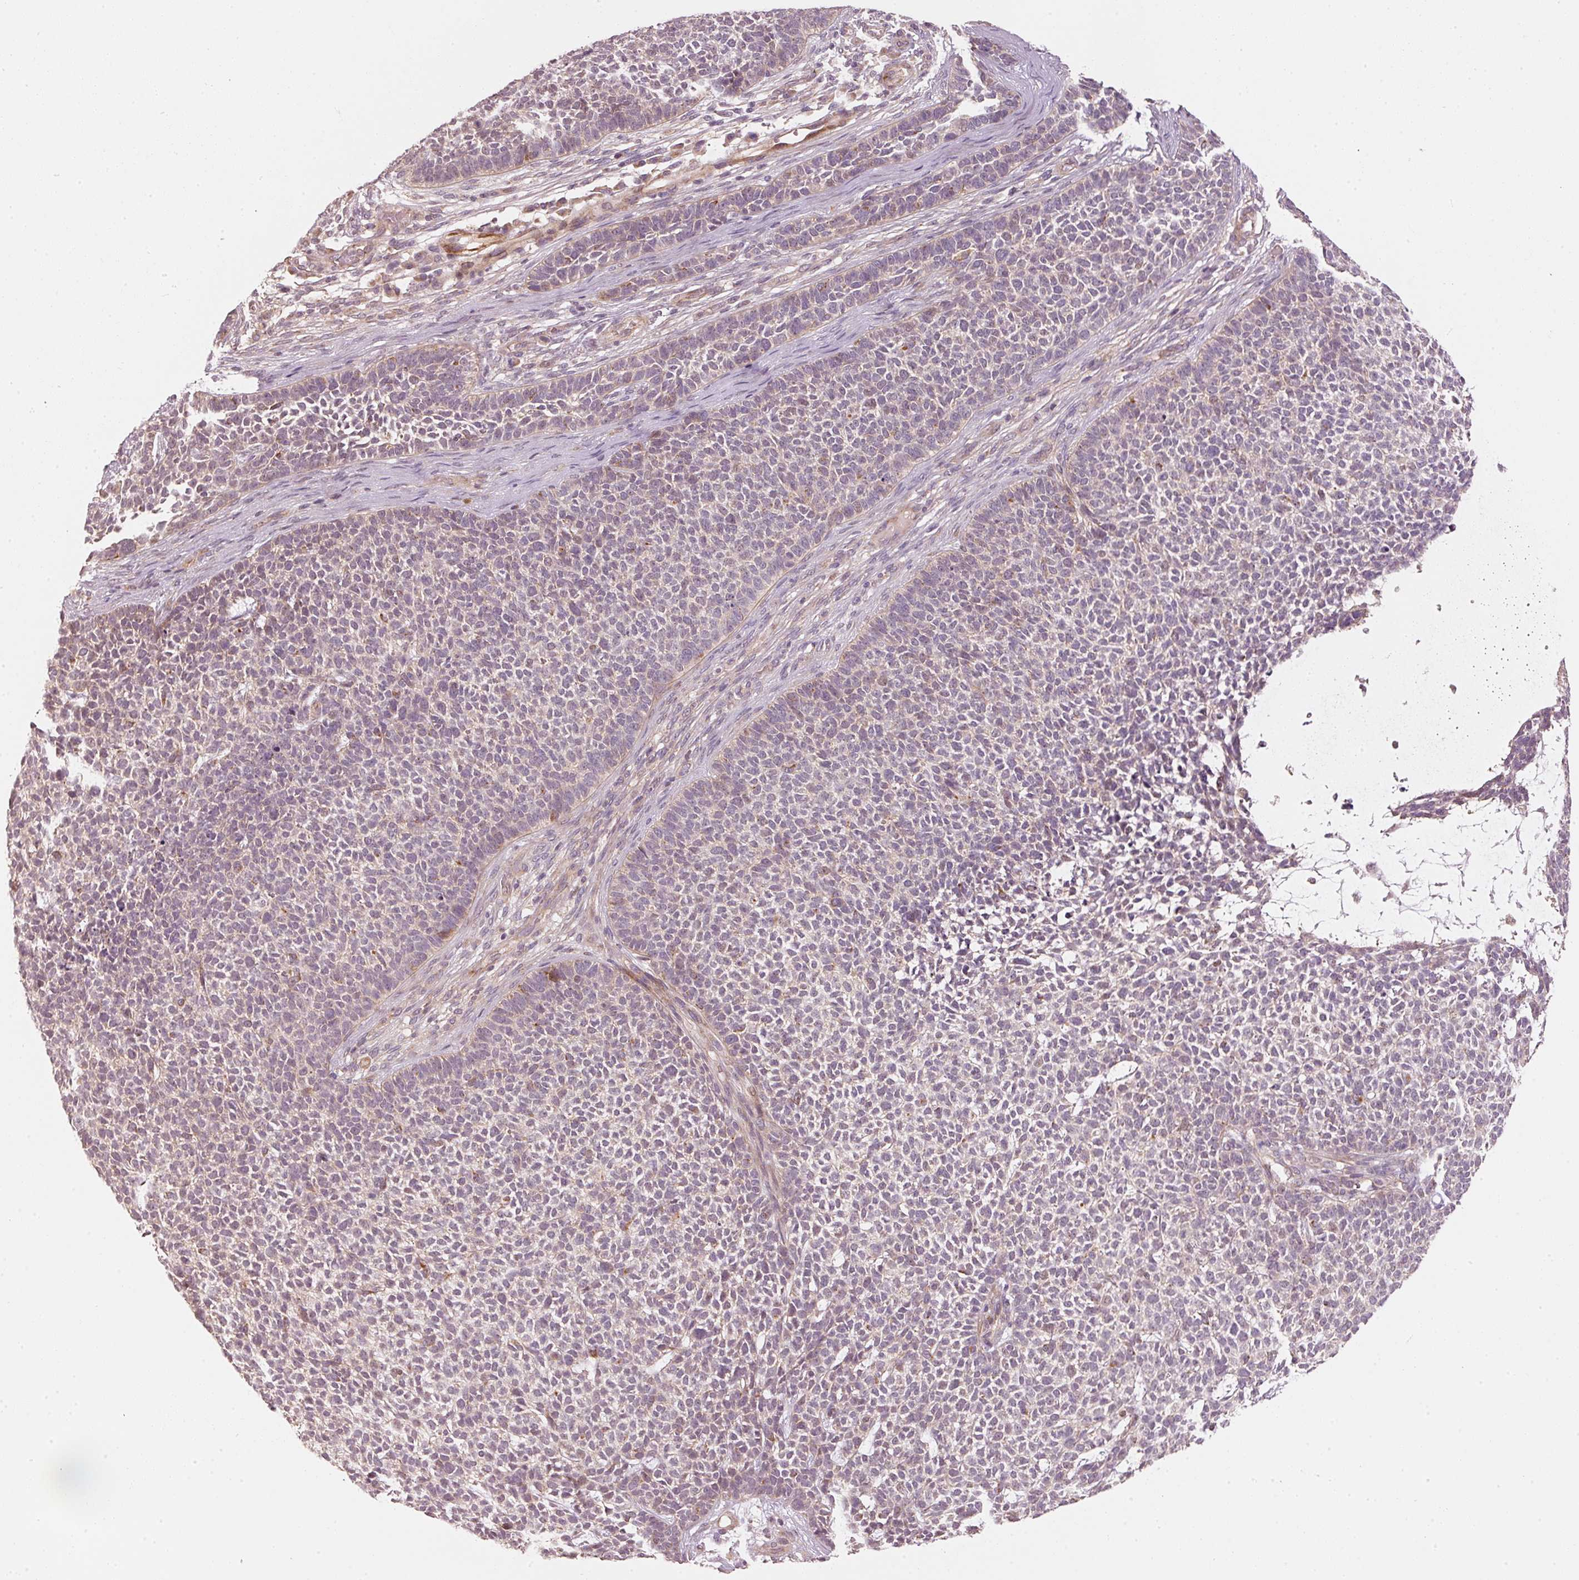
{"staining": {"intensity": "negative", "quantity": "none", "location": "none"}, "tissue": "skin cancer", "cell_type": "Tumor cells", "image_type": "cancer", "snomed": [{"axis": "morphology", "description": "Basal cell carcinoma"}, {"axis": "topography", "description": "Skin"}], "caption": "High magnification brightfield microscopy of skin cancer (basal cell carcinoma) stained with DAB (brown) and counterstained with hematoxylin (blue): tumor cells show no significant positivity.", "gene": "ARHGAP22", "patient": {"sex": "female", "age": 84}}